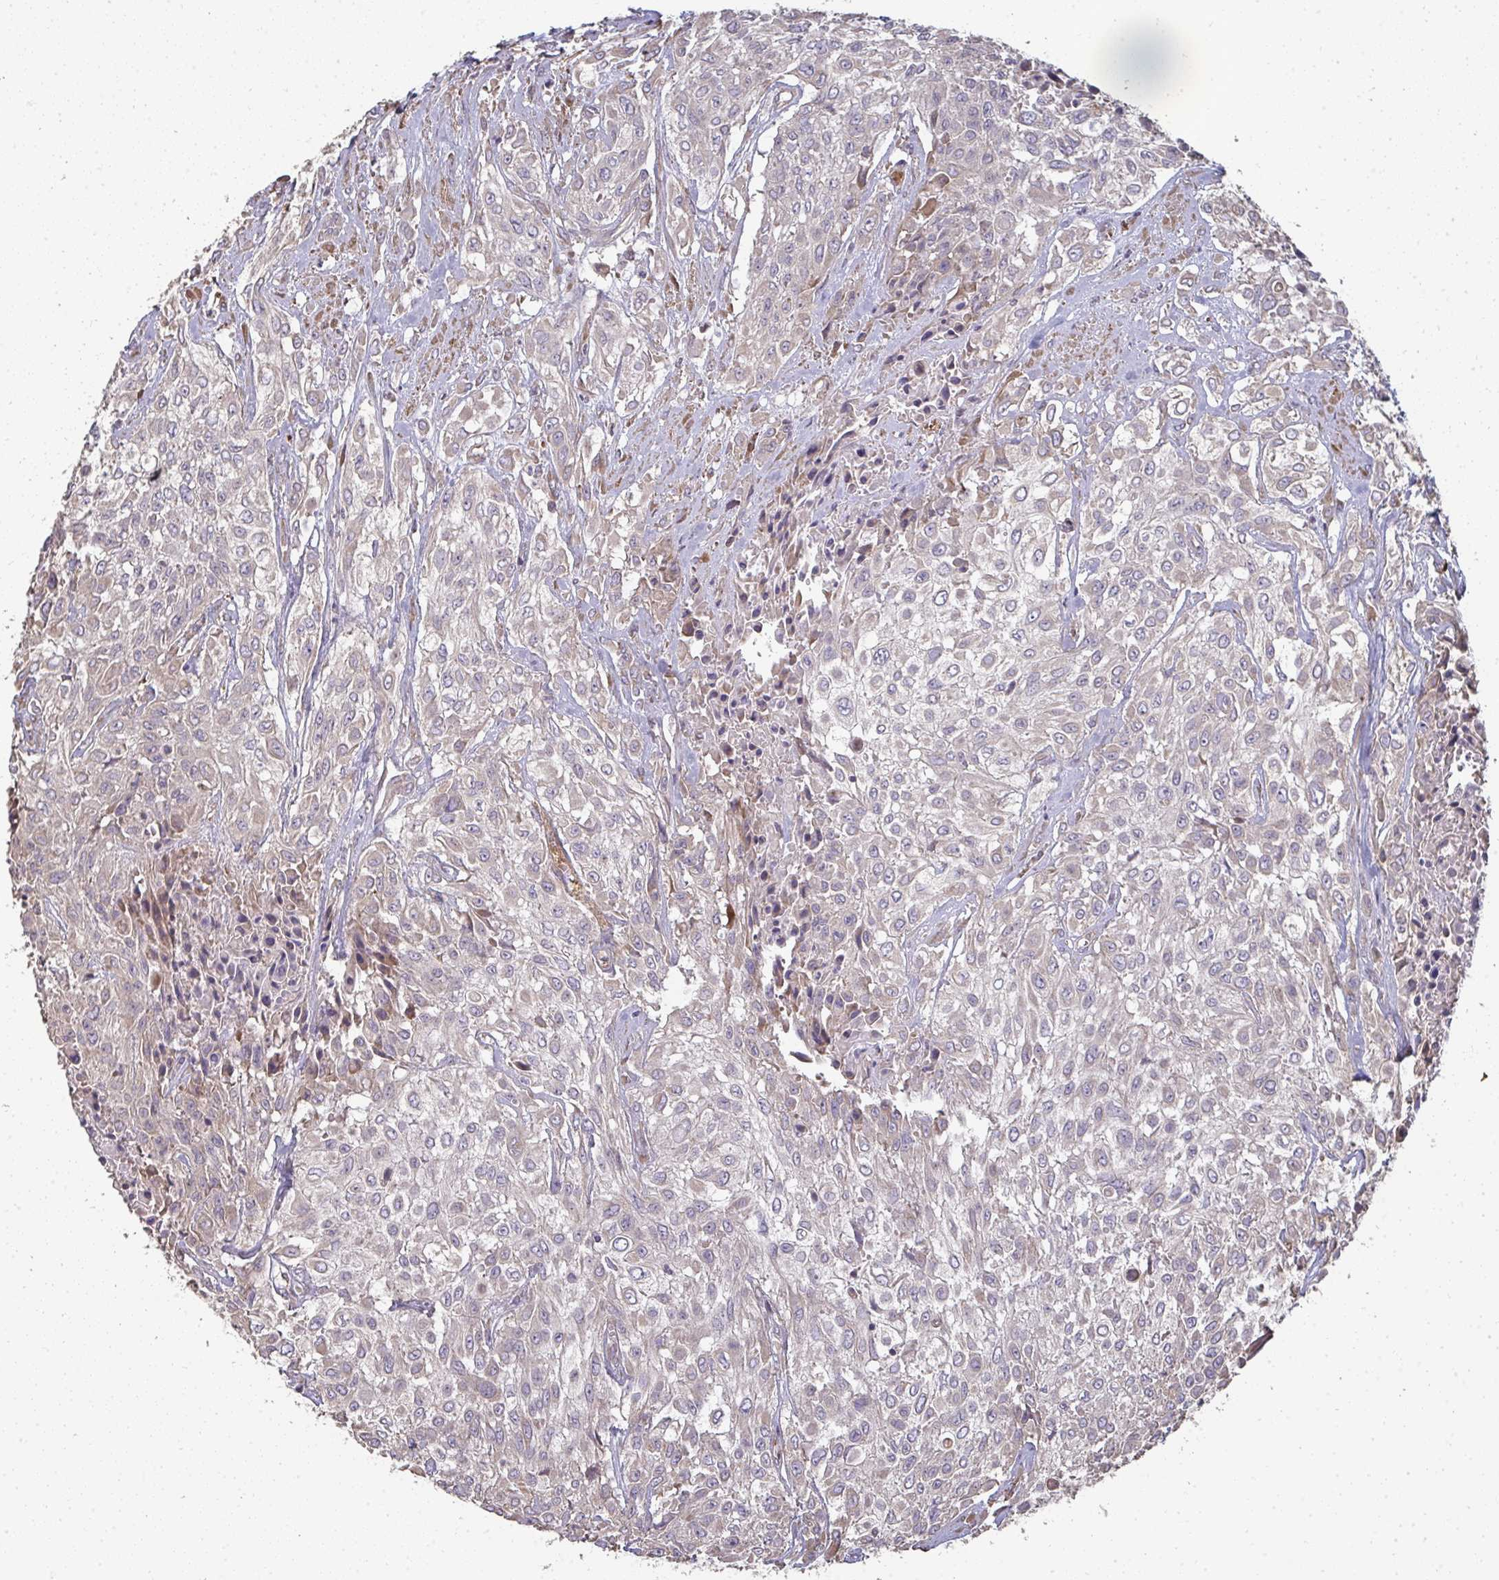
{"staining": {"intensity": "weak", "quantity": "25%-75%", "location": "cytoplasmic/membranous"}, "tissue": "urothelial cancer", "cell_type": "Tumor cells", "image_type": "cancer", "snomed": [{"axis": "morphology", "description": "Urothelial carcinoma, High grade"}, {"axis": "topography", "description": "Urinary bladder"}], "caption": "This photomicrograph reveals urothelial carcinoma (high-grade) stained with immunohistochemistry (IHC) to label a protein in brown. The cytoplasmic/membranous of tumor cells show weak positivity for the protein. Nuclei are counter-stained blue.", "gene": "ZFYVE28", "patient": {"sex": "male", "age": 57}}